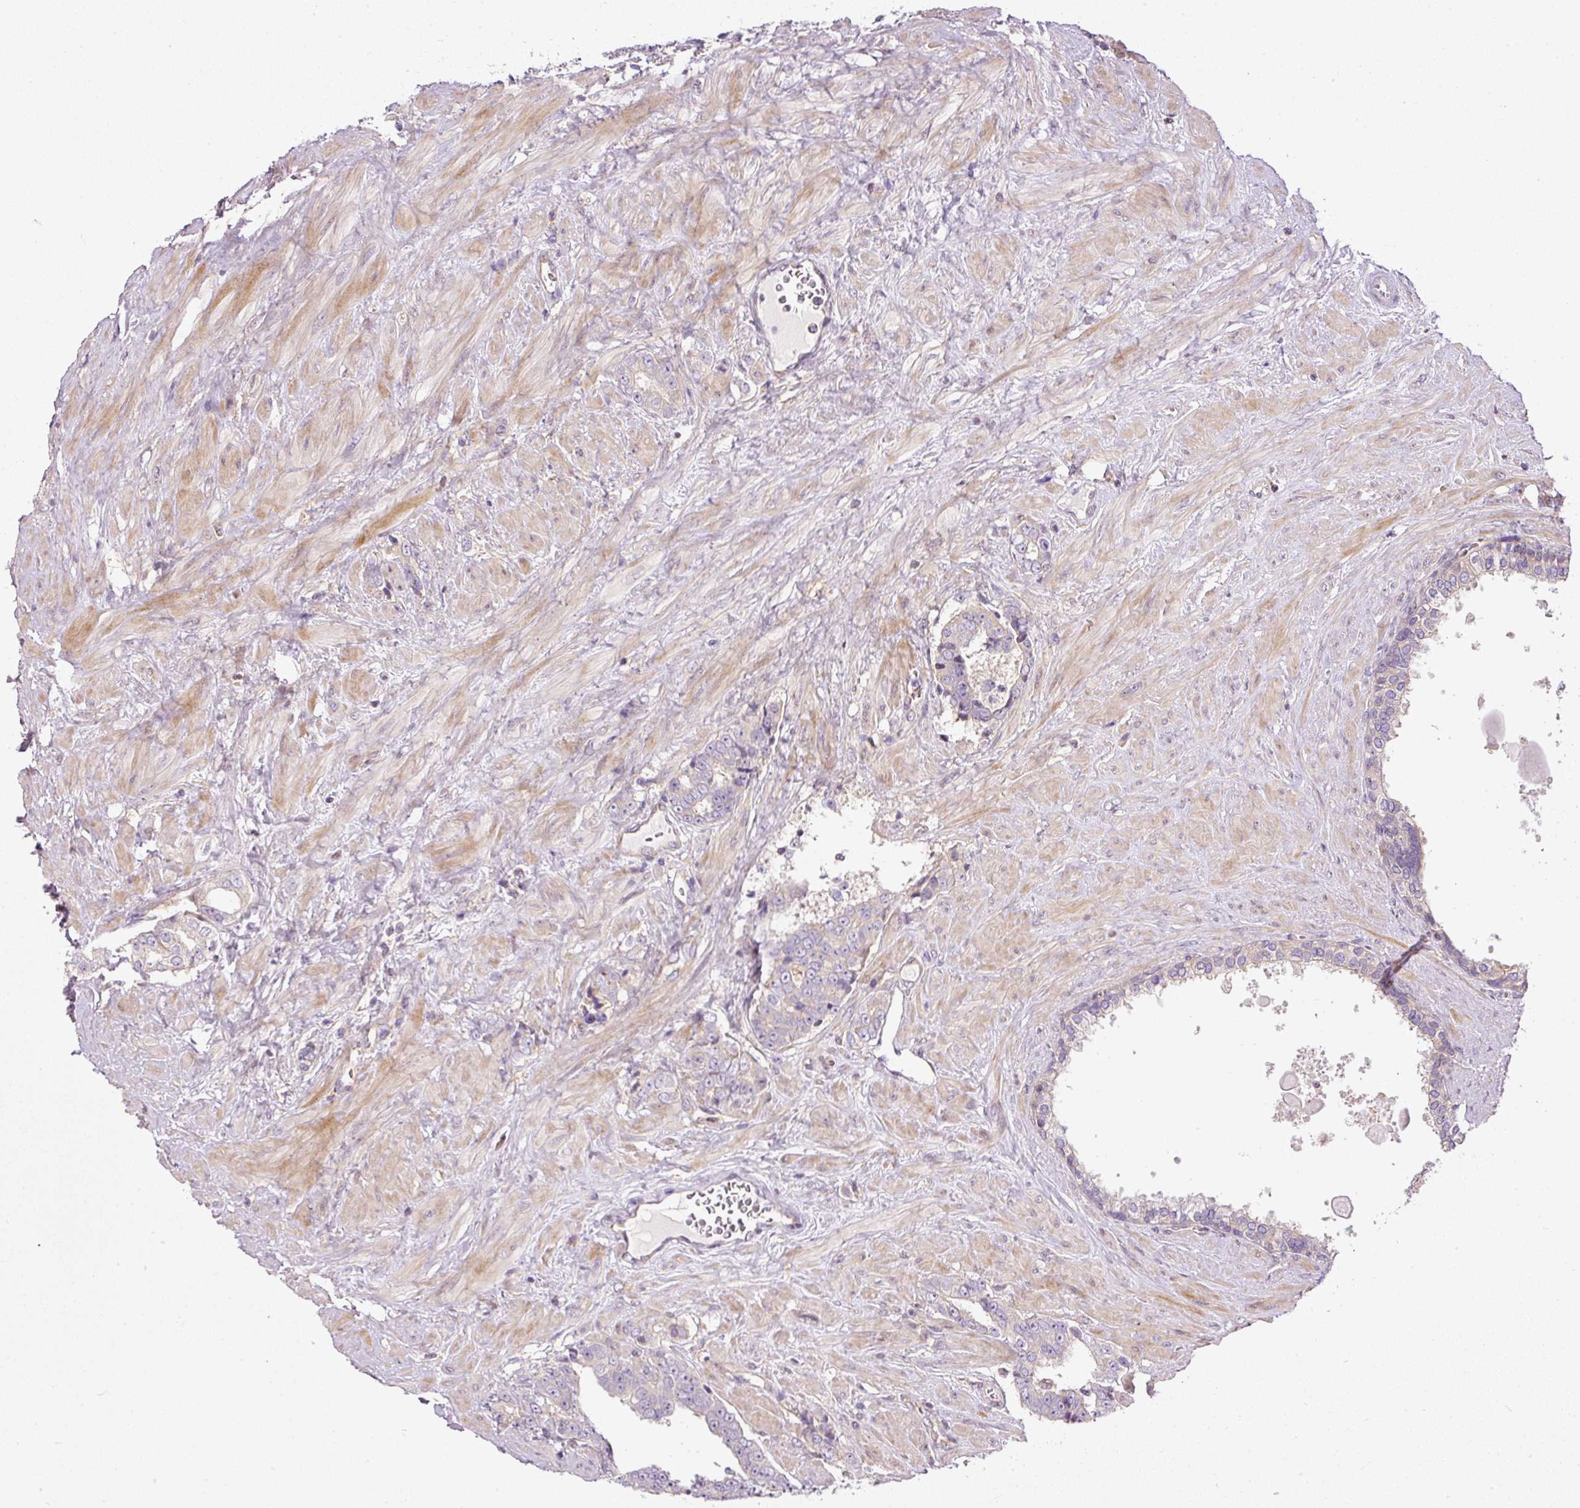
{"staining": {"intensity": "negative", "quantity": "none", "location": "none"}, "tissue": "prostate cancer", "cell_type": "Tumor cells", "image_type": "cancer", "snomed": [{"axis": "morphology", "description": "Adenocarcinoma, High grade"}, {"axis": "topography", "description": "Prostate"}], "caption": "Tumor cells are negative for brown protein staining in prostate cancer. (IHC, brightfield microscopy, high magnification).", "gene": "TBC1D2B", "patient": {"sex": "male", "age": 67}}